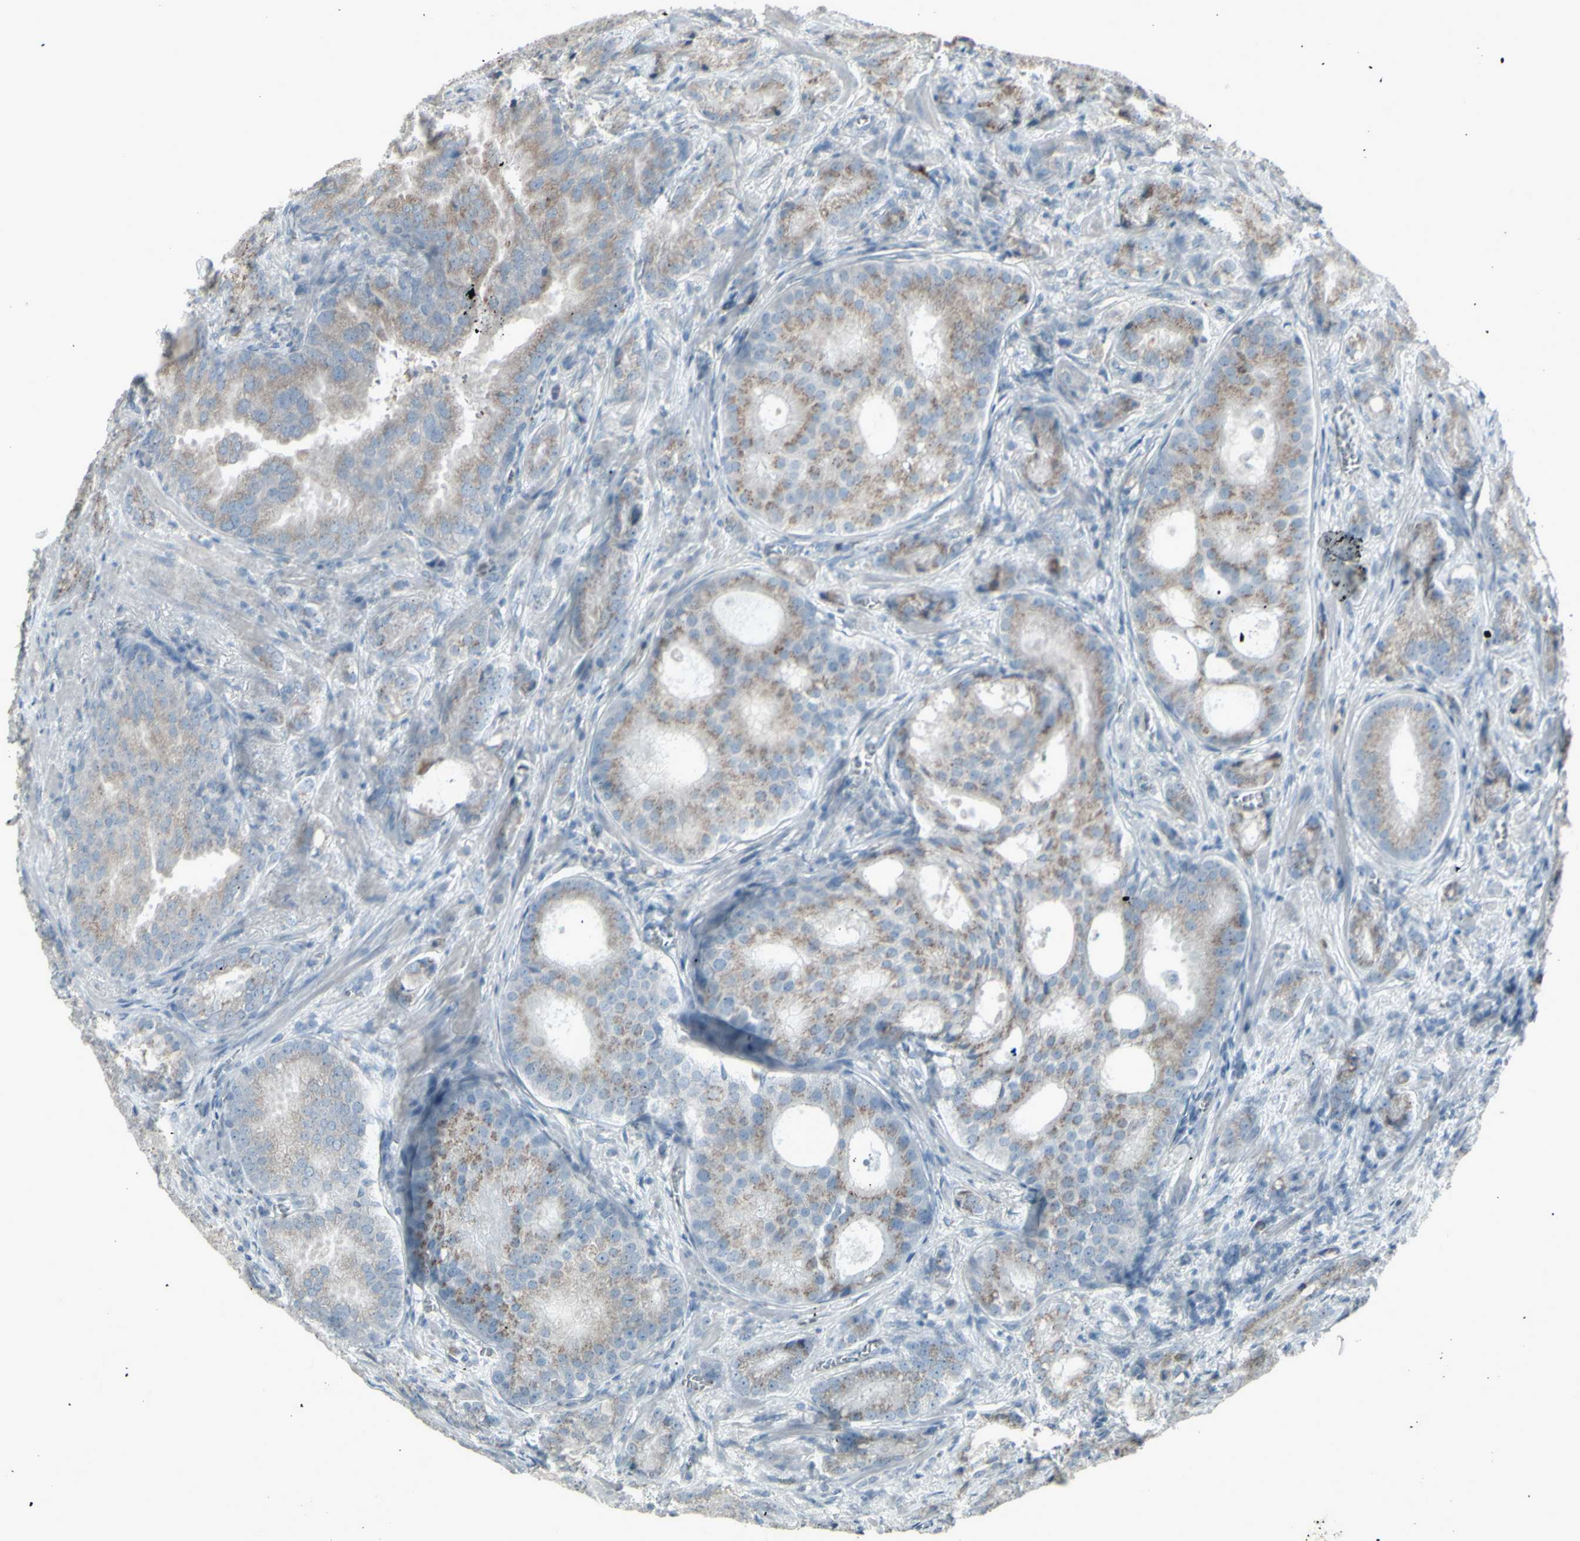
{"staining": {"intensity": "moderate", "quantity": "25%-75%", "location": "cytoplasmic/membranous"}, "tissue": "prostate cancer", "cell_type": "Tumor cells", "image_type": "cancer", "snomed": [{"axis": "morphology", "description": "Adenocarcinoma, High grade"}, {"axis": "topography", "description": "Prostate"}], "caption": "DAB (3,3'-diaminobenzidine) immunohistochemical staining of human prostate cancer (high-grade adenocarcinoma) exhibits moderate cytoplasmic/membranous protein positivity in about 25%-75% of tumor cells.", "gene": "CD79B", "patient": {"sex": "male", "age": 64}}